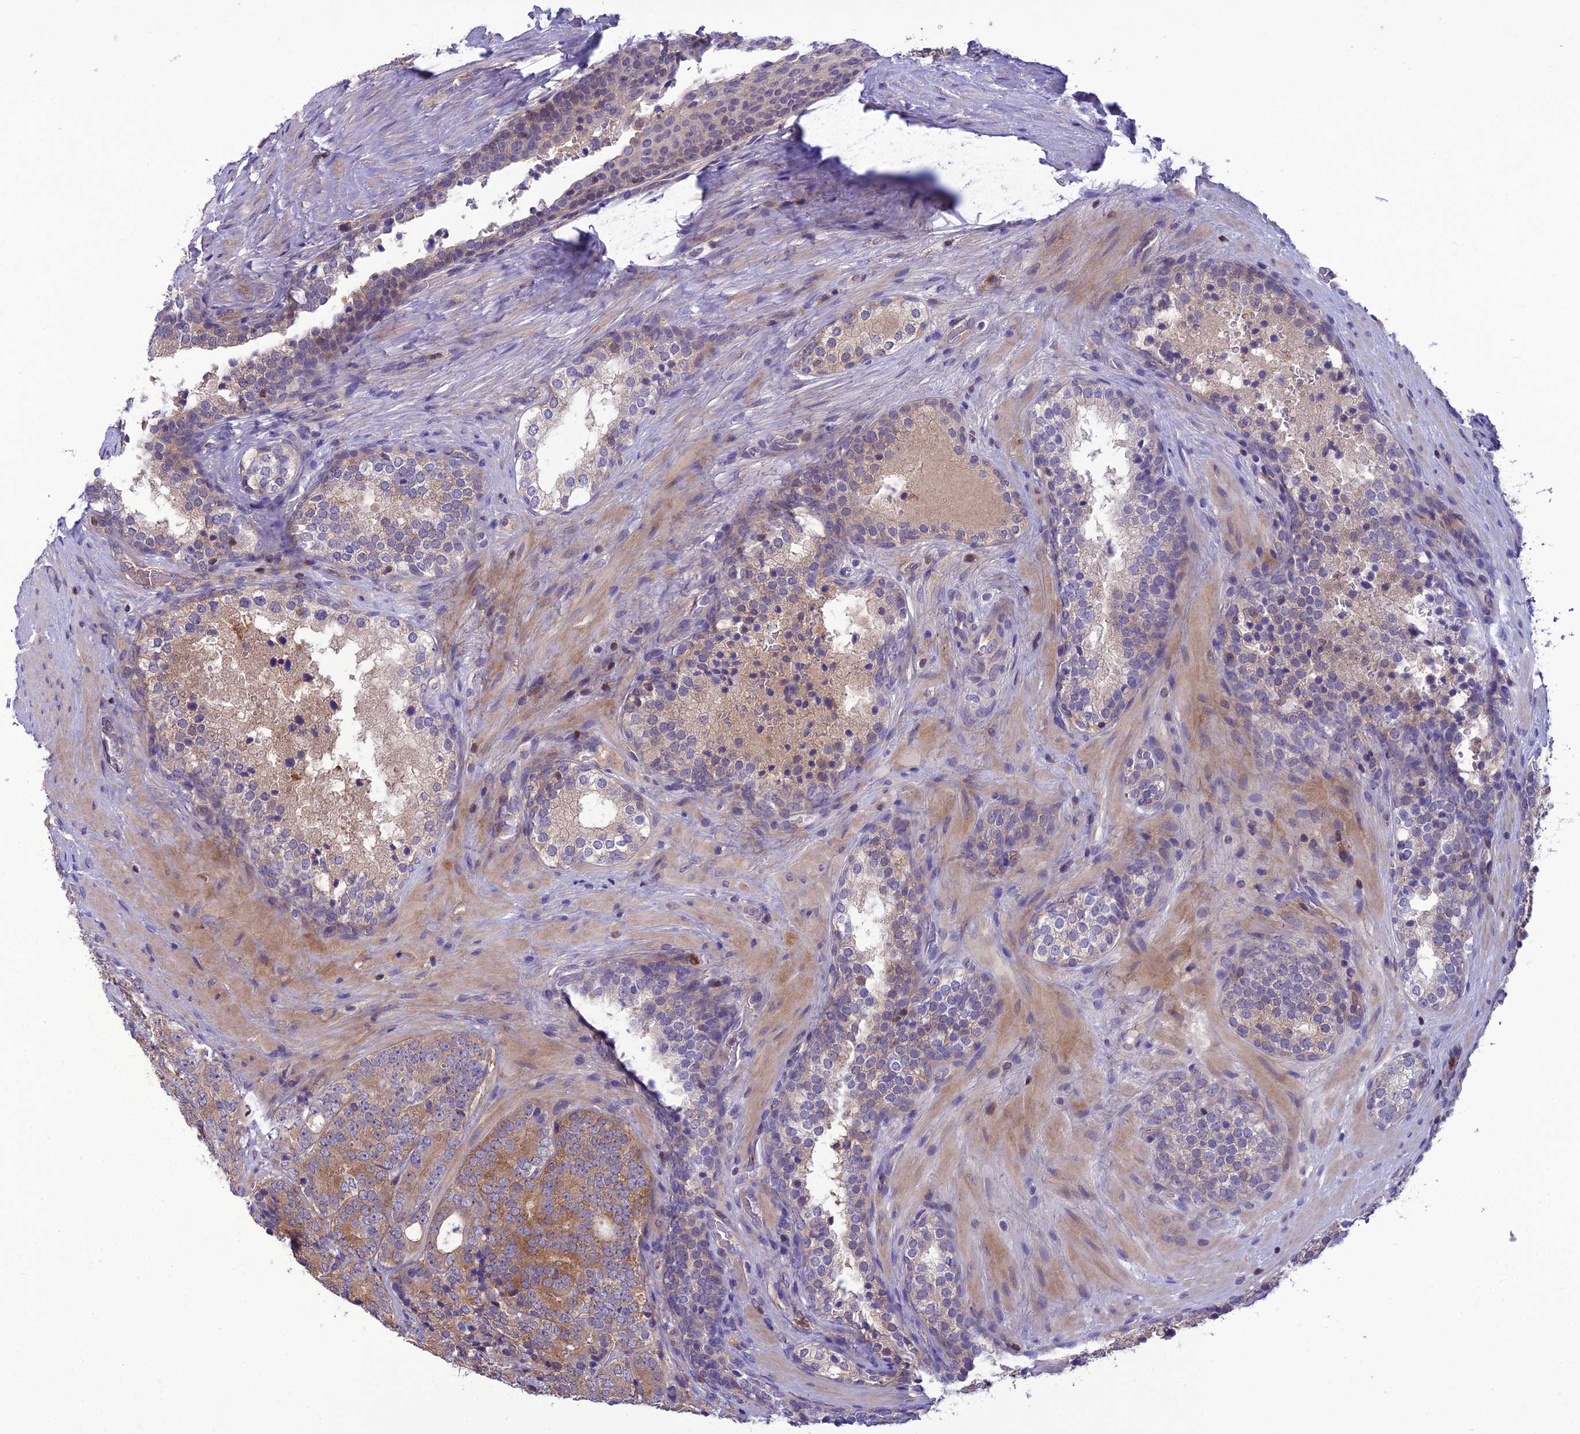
{"staining": {"intensity": "moderate", "quantity": "25%-75%", "location": "cytoplasmic/membranous"}, "tissue": "prostate cancer", "cell_type": "Tumor cells", "image_type": "cancer", "snomed": [{"axis": "morphology", "description": "Adenocarcinoma, High grade"}, {"axis": "topography", "description": "Prostate"}], "caption": "DAB (3,3'-diaminobenzidine) immunohistochemical staining of adenocarcinoma (high-grade) (prostate) exhibits moderate cytoplasmic/membranous protein expression in approximately 25%-75% of tumor cells.", "gene": "GDF6", "patient": {"sex": "male", "age": 56}}